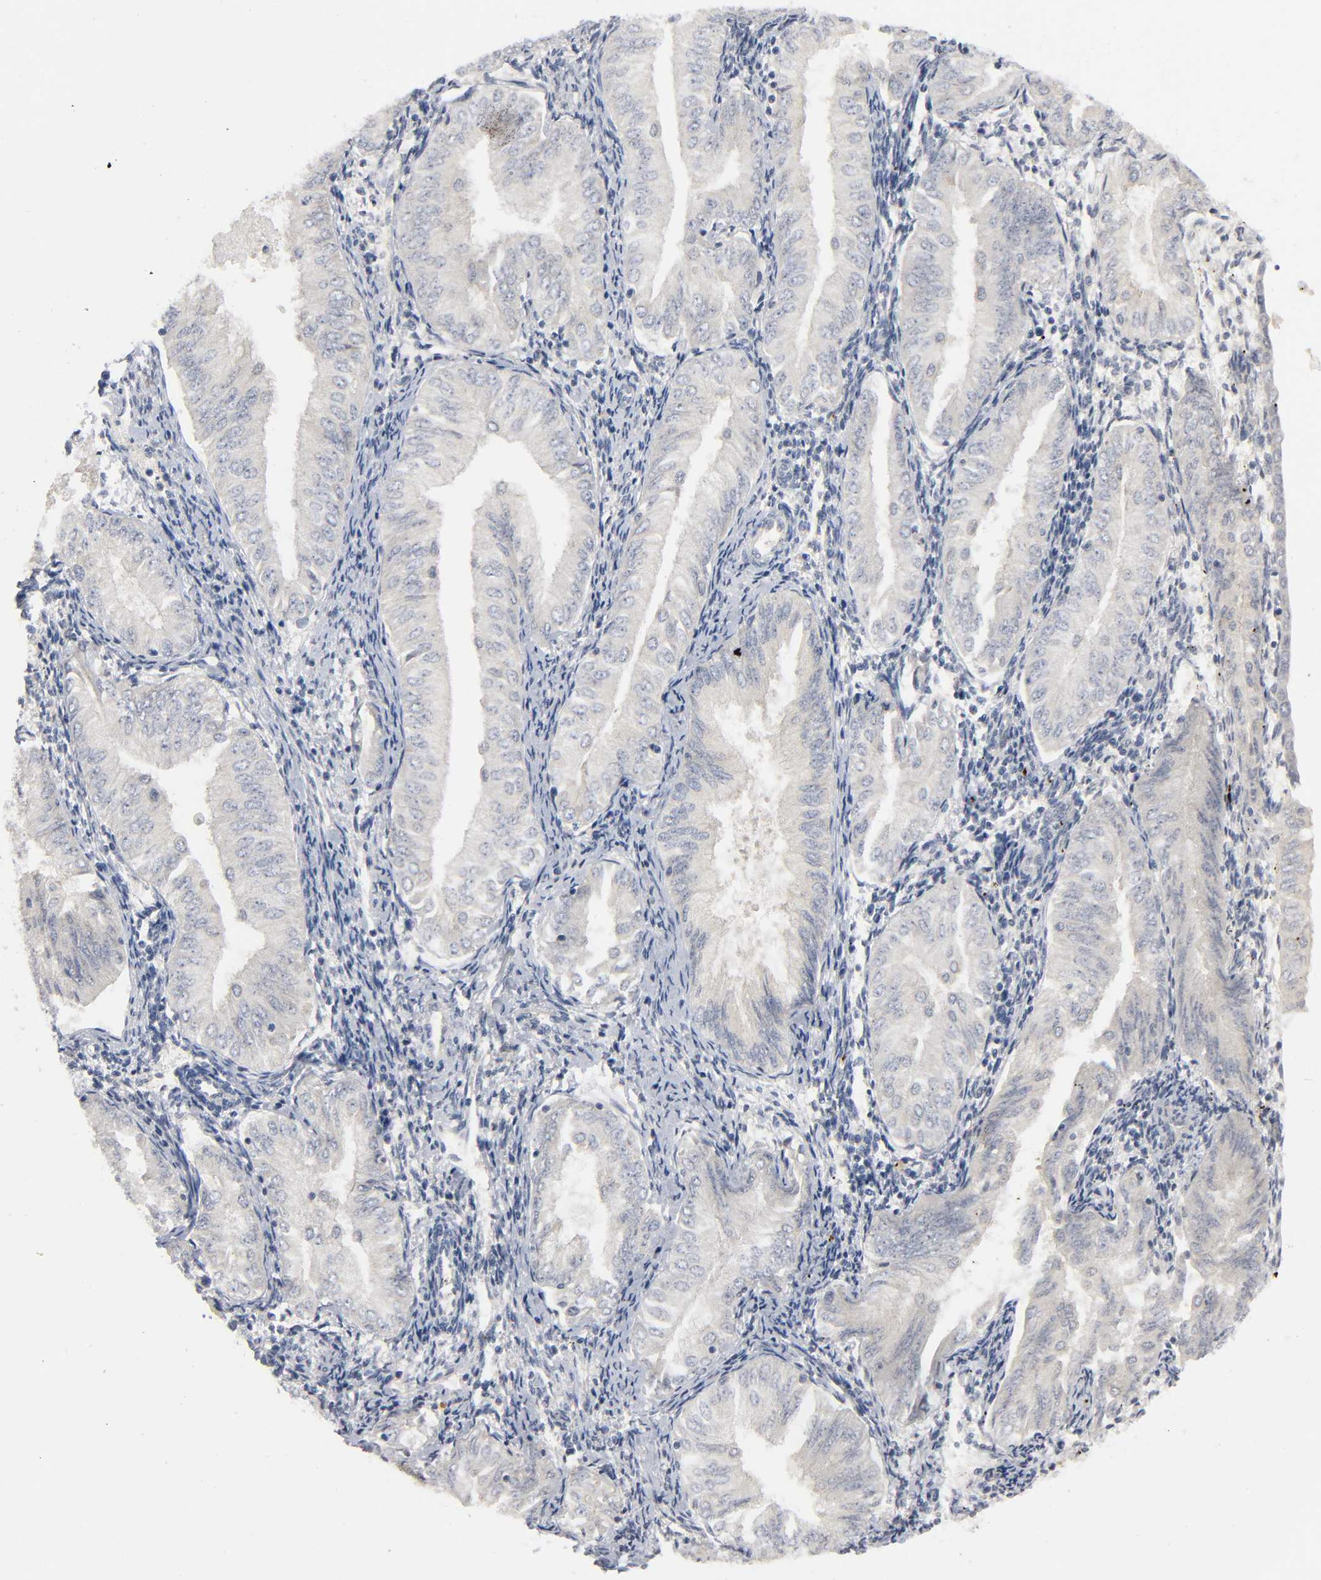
{"staining": {"intensity": "weak", "quantity": "25%-75%", "location": "cytoplasmic/membranous"}, "tissue": "endometrial cancer", "cell_type": "Tumor cells", "image_type": "cancer", "snomed": [{"axis": "morphology", "description": "Adenocarcinoma, NOS"}, {"axis": "topography", "description": "Endometrium"}], "caption": "IHC histopathology image of neoplastic tissue: endometrial cancer (adenocarcinoma) stained using immunohistochemistry (IHC) reveals low levels of weak protein expression localized specifically in the cytoplasmic/membranous of tumor cells, appearing as a cytoplasmic/membranous brown color.", "gene": "HDAC6", "patient": {"sex": "female", "age": 53}}